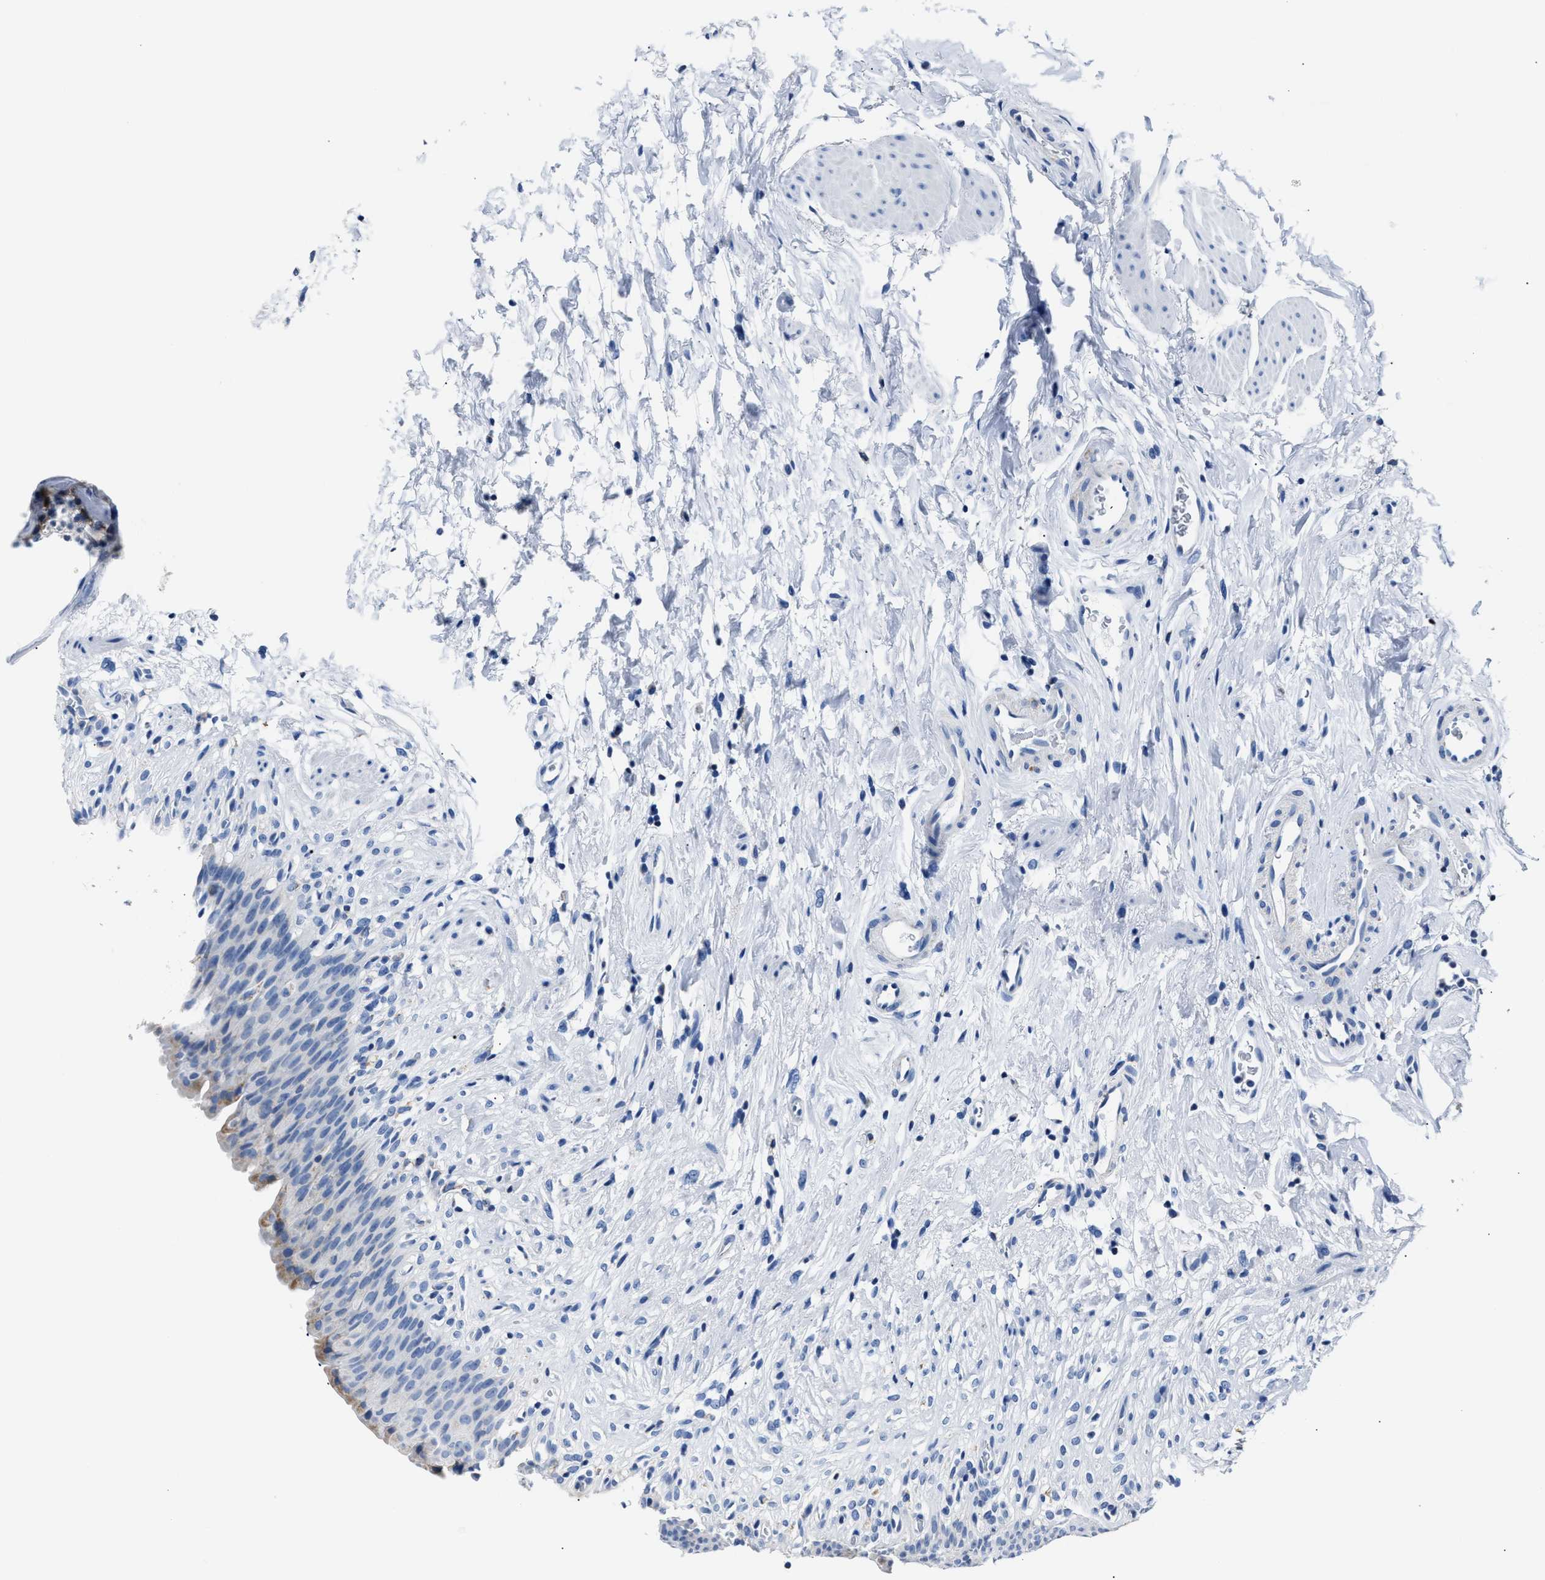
{"staining": {"intensity": "weak", "quantity": "<25%", "location": "cytoplasmic/membranous"}, "tissue": "urinary bladder", "cell_type": "Urothelial cells", "image_type": "normal", "snomed": [{"axis": "morphology", "description": "Normal tissue, NOS"}, {"axis": "topography", "description": "Urinary bladder"}], "caption": "Immunohistochemistry of normal urinary bladder shows no positivity in urothelial cells. Brightfield microscopy of IHC stained with DAB (3,3'-diaminobenzidine) (brown) and hematoxylin (blue), captured at high magnification.", "gene": "AMACR", "patient": {"sex": "female", "age": 79}}